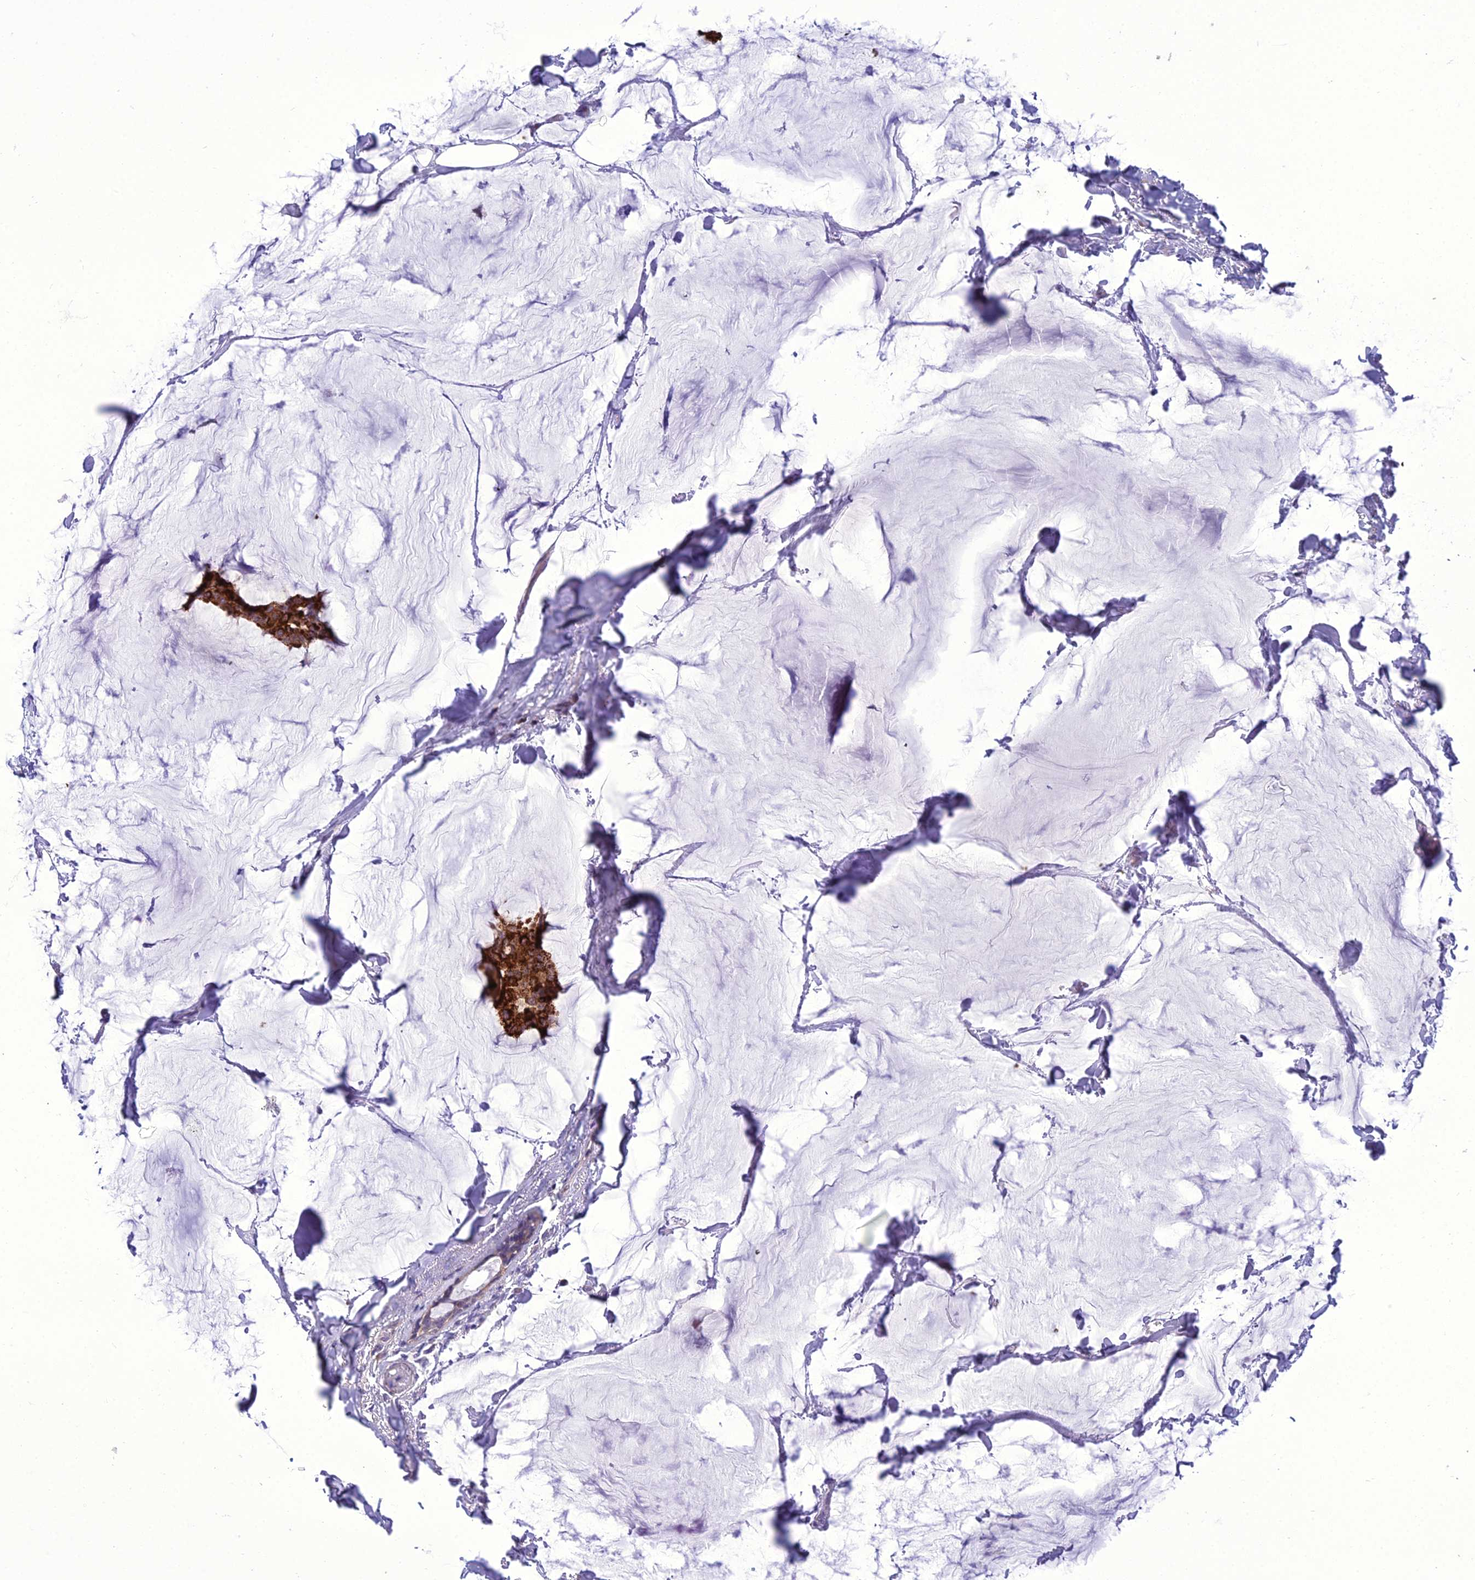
{"staining": {"intensity": "strong", "quantity": ">75%", "location": "cytoplasmic/membranous"}, "tissue": "breast cancer", "cell_type": "Tumor cells", "image_type": "cancer", "snomed": [{"axis": "morphology", "description": "Duct carcinoma"}, {"axis": "topography", "description": "Breast"}], "caption": "Breast infiltrating ductal carcinoma stained with a brown dye demonstrates strong cytoplasmic/membranous positive staining in approximately >75% of tumor cells.", "gene": "GAB4", "patient": {"sex": "female", "age": 93}}